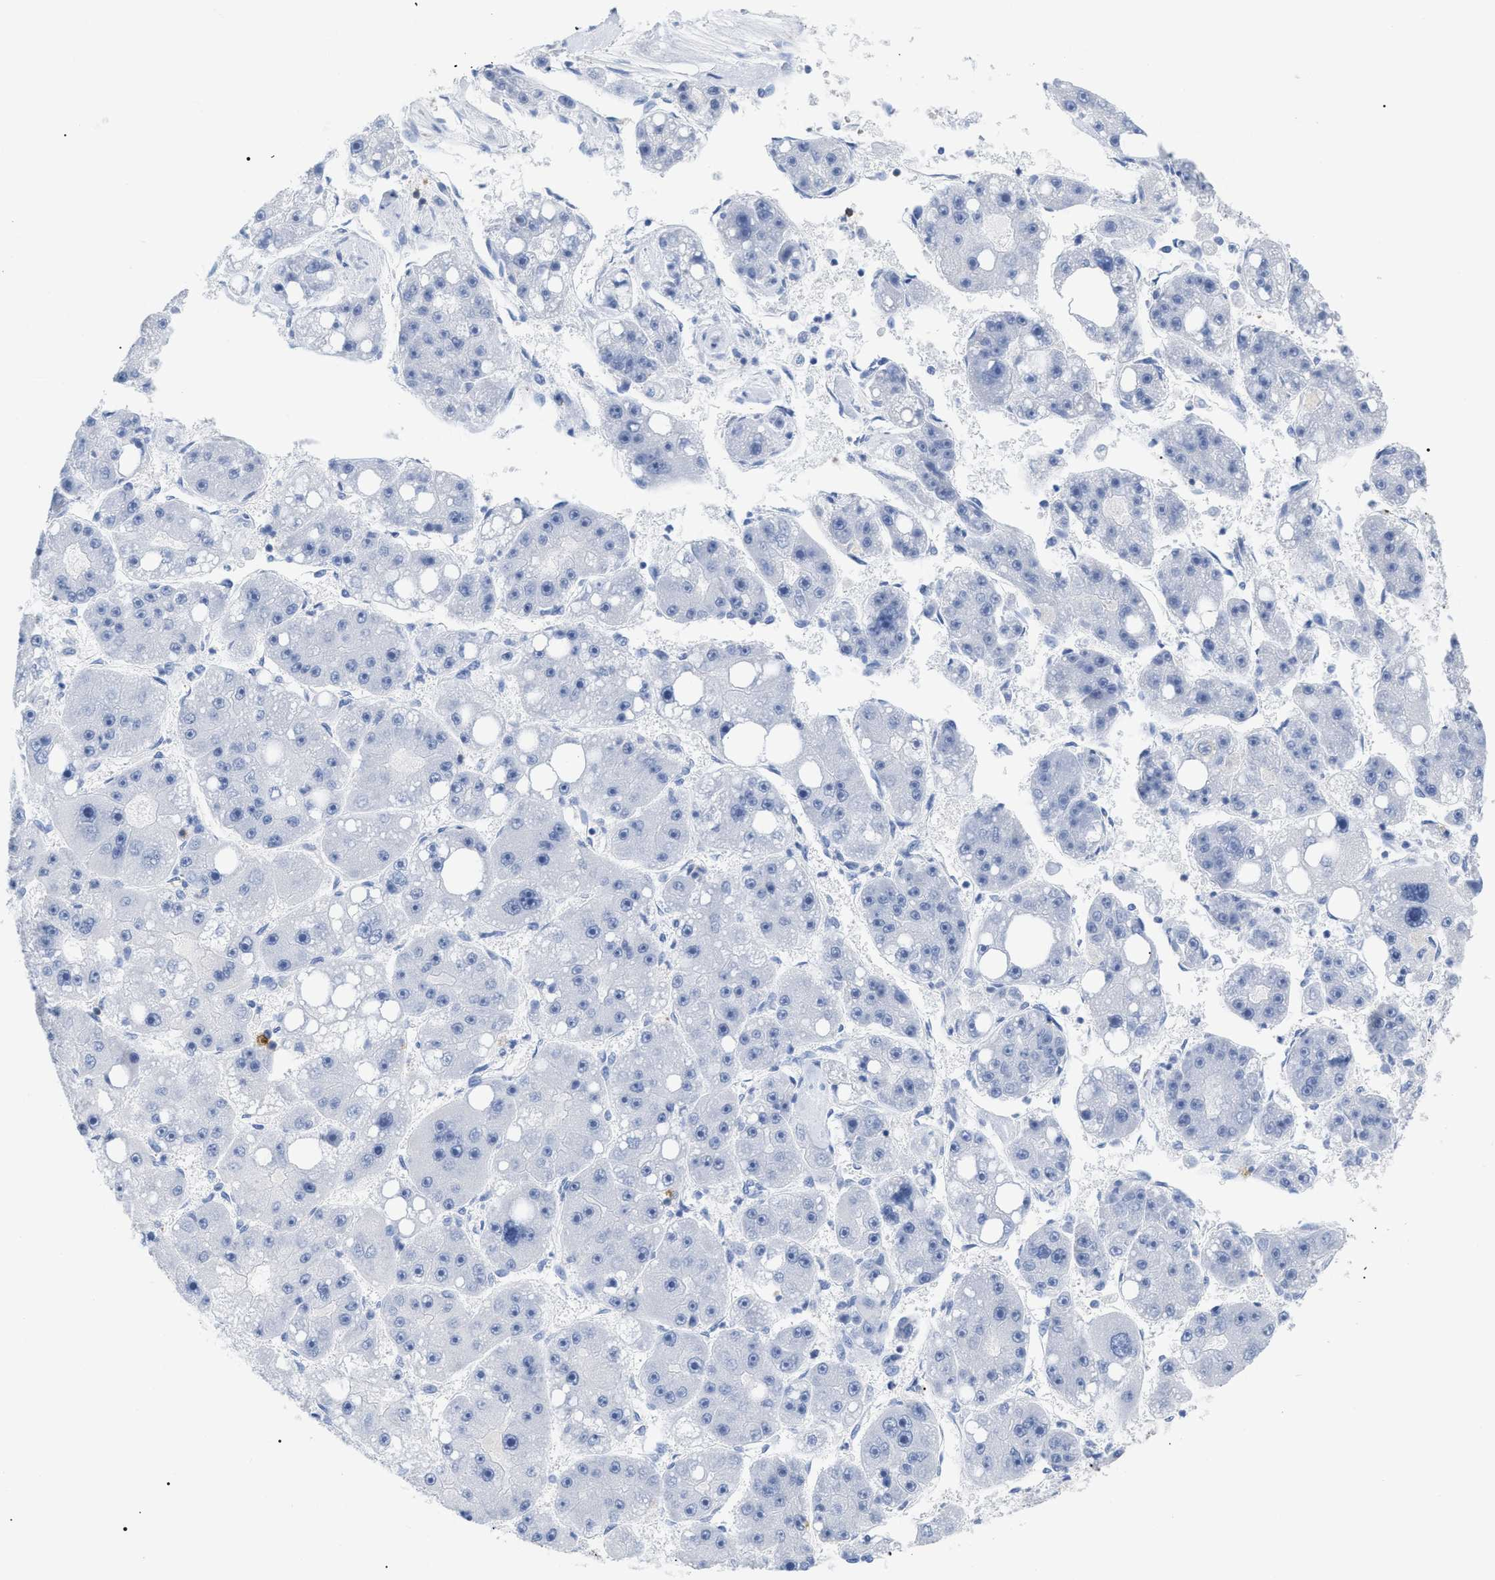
{"staining": {"intensity": "negative", "quantity": "none", "location": "none"}, "tissue": "liver cancer", "cell_type": "Tumor cells", "image_type": "cancer", "snomed": [{"axis": "morphology", "description": "Carcinoma, Hepatocellular, NOS"}, {"axis": "topography", "description": "Liver"}], "caption": "High power microscopy image of an immunohistochemistry (IHC) histopathology image of hepatocellular carcinoma (liver), revealing no significant positivity in tumor cells. The staining is performed using DAB brown chromogen with nuclei counter-stained in using hematoxylin.", "gene": "CD5", "patient": {"sex": "female", "age": 61}}